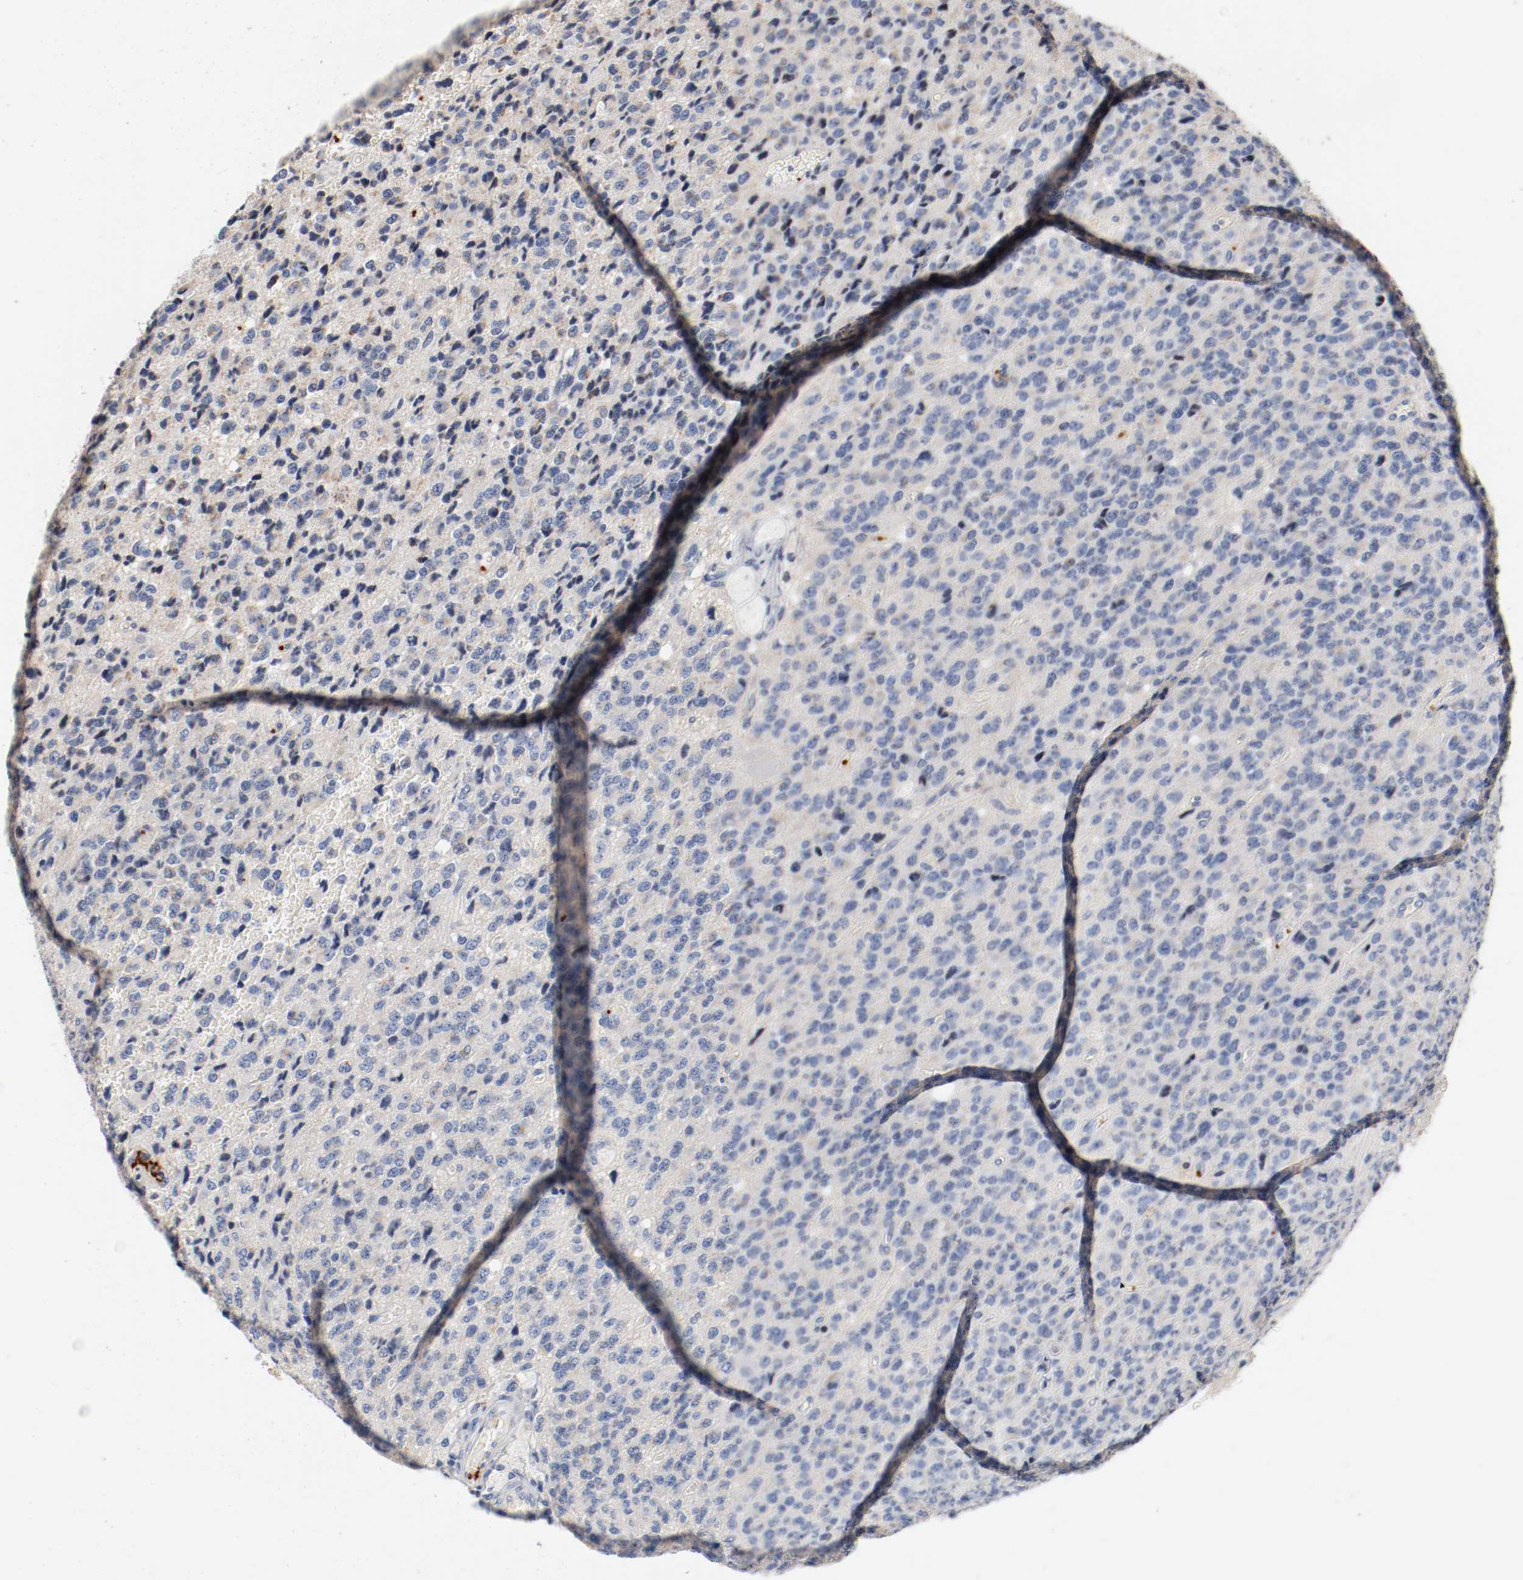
{"staining": {"intensity": "negative", "quantity": "none", "location": "none"}, "tissue": "glioma", "cell_type": "Tumor cells", "image_type": "cancer", "snomed": [{"axis": "morphology", "description": "Glioma, malignant, High grade"}, {"axis": "topography", "description": "pancreas cauda"}], "caption": "The histopathology image displays no staining of tumor cells in malignant glioma (high-grade). (Brightfield microscopy of DAB (3,3'-diaminobenzidine) IHC at high magnification).", "gene": "PIM1", "patient": {"sex": "male", "age": 60}}